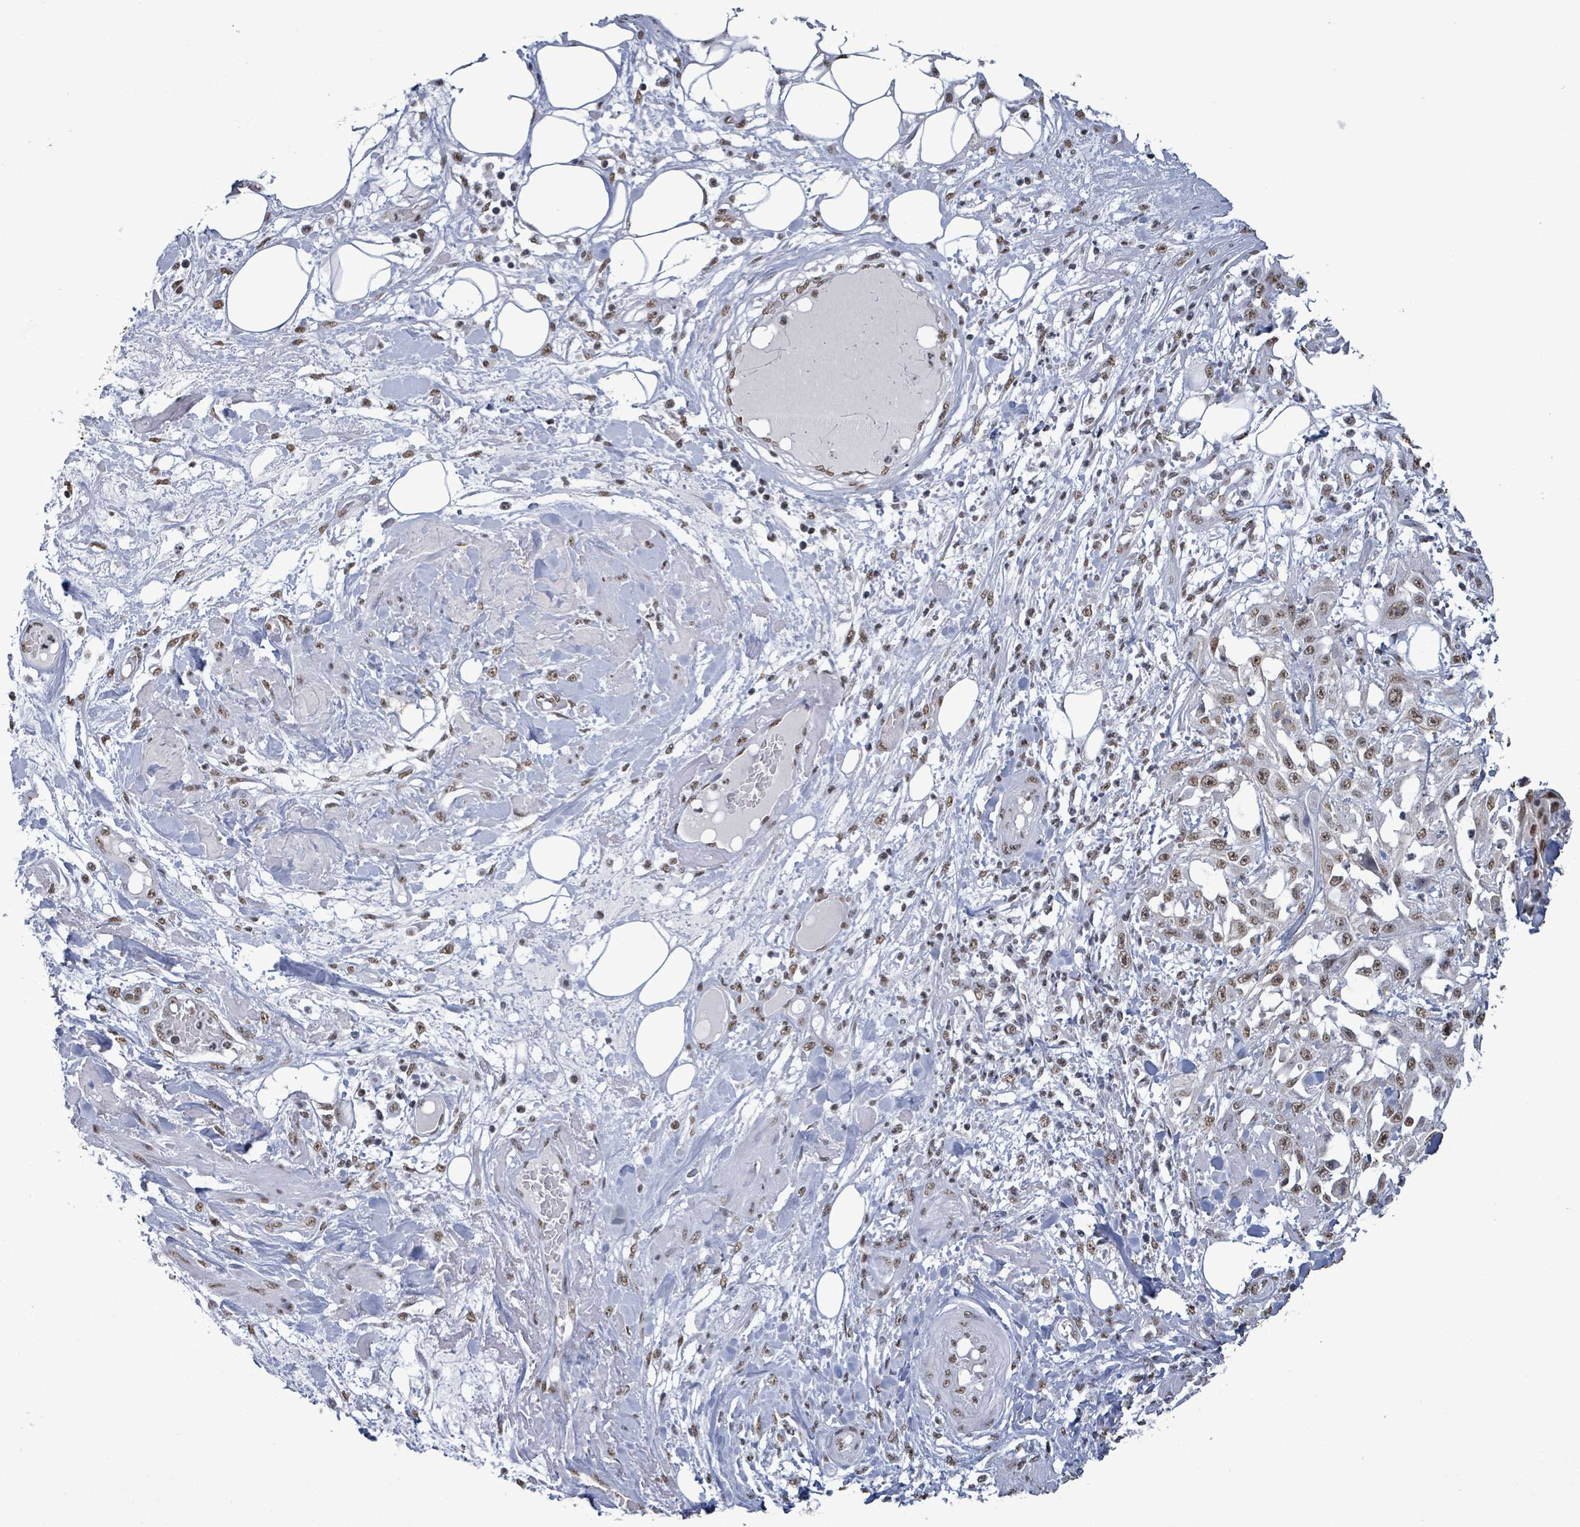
{"staining": {"intensity": "weak", "quantity": ">75%", "location": "nuclear"}, "tissue": "skin cancer", "cell_type": "Tumor cells", "image_type": "cancer", "snomed": [{"axis": "morphology", "description": "Squamous cell carcinoma, NOS"}, {"axis": "morphology", "description": "Squamous cell carcinoma, metastatic, NOS"}, {"axis": "topography", "description": "Skin"}, {"axis": "topography", "description": "Lymph node"}], "caption": "This image displays immunohistochemistry staining of skin metastatic squamous cell carcinoma, with low weak nuclear staining in approximately >75% of tumor cells.", "gene": "SAMD14", "patient": {"sex": "male", "age": 75}}